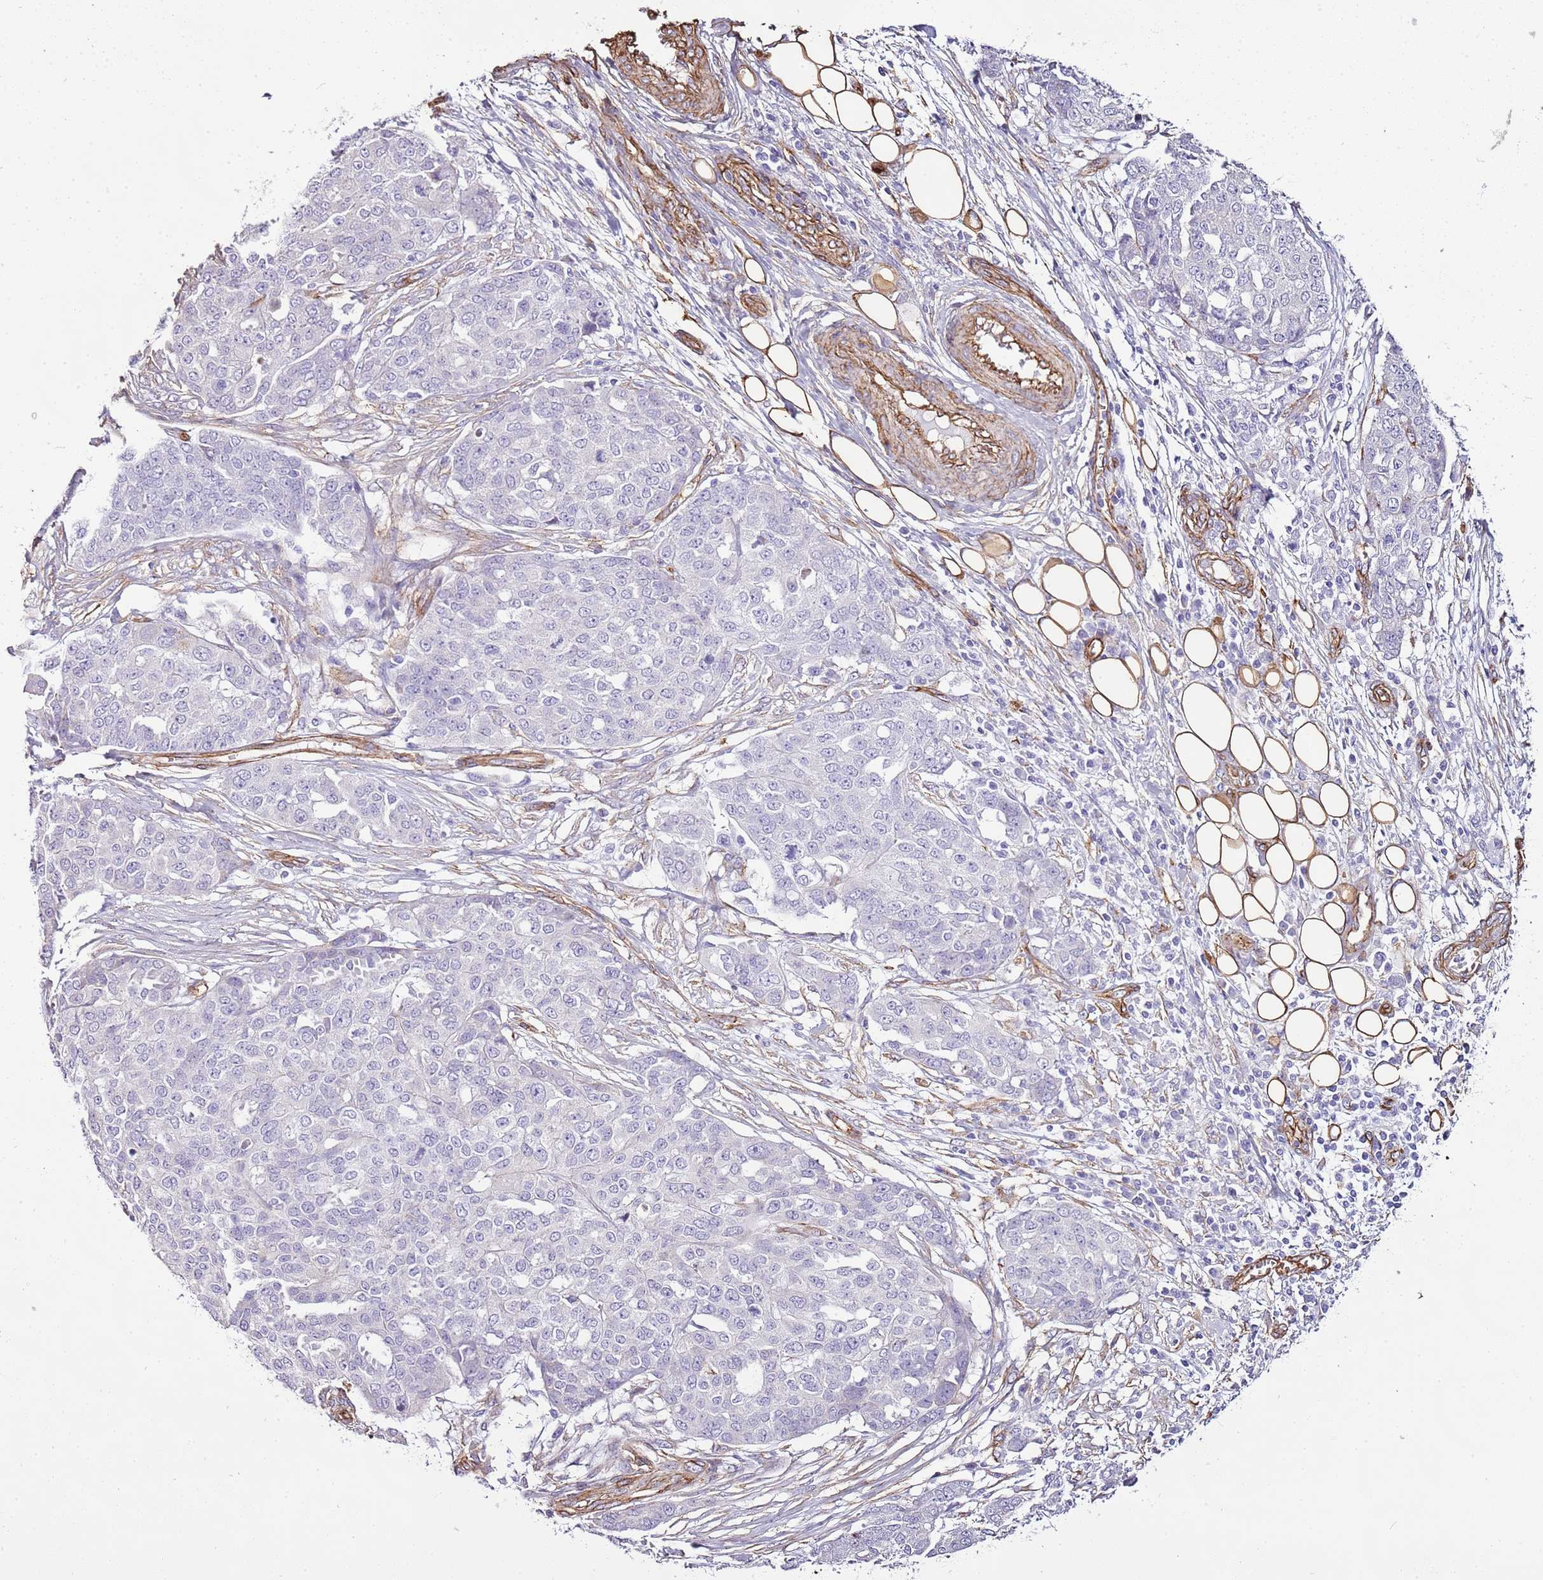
{"staining": {"intensity": "negative", "quantity": "none", "location": "none"}, "tissue": "ovarian cancer", "cell_type": "Tumor cells", "image_type": "cancer", "snomed": [{"axis": "morphology", "description": "Cystadenocarcinoma, serous, NOS"}, {"axis": "topography", "description": "Soft tissue"}, {"axis": "topography", "description": "Ovary"}], "caption": "An image of ovarian cancer (serous cystadenocarcinoma) stained for a protein shows no brown staining in tumor cells.", "gene": "CTDSPL", "patient": {"sex": "female", "age": 57}}